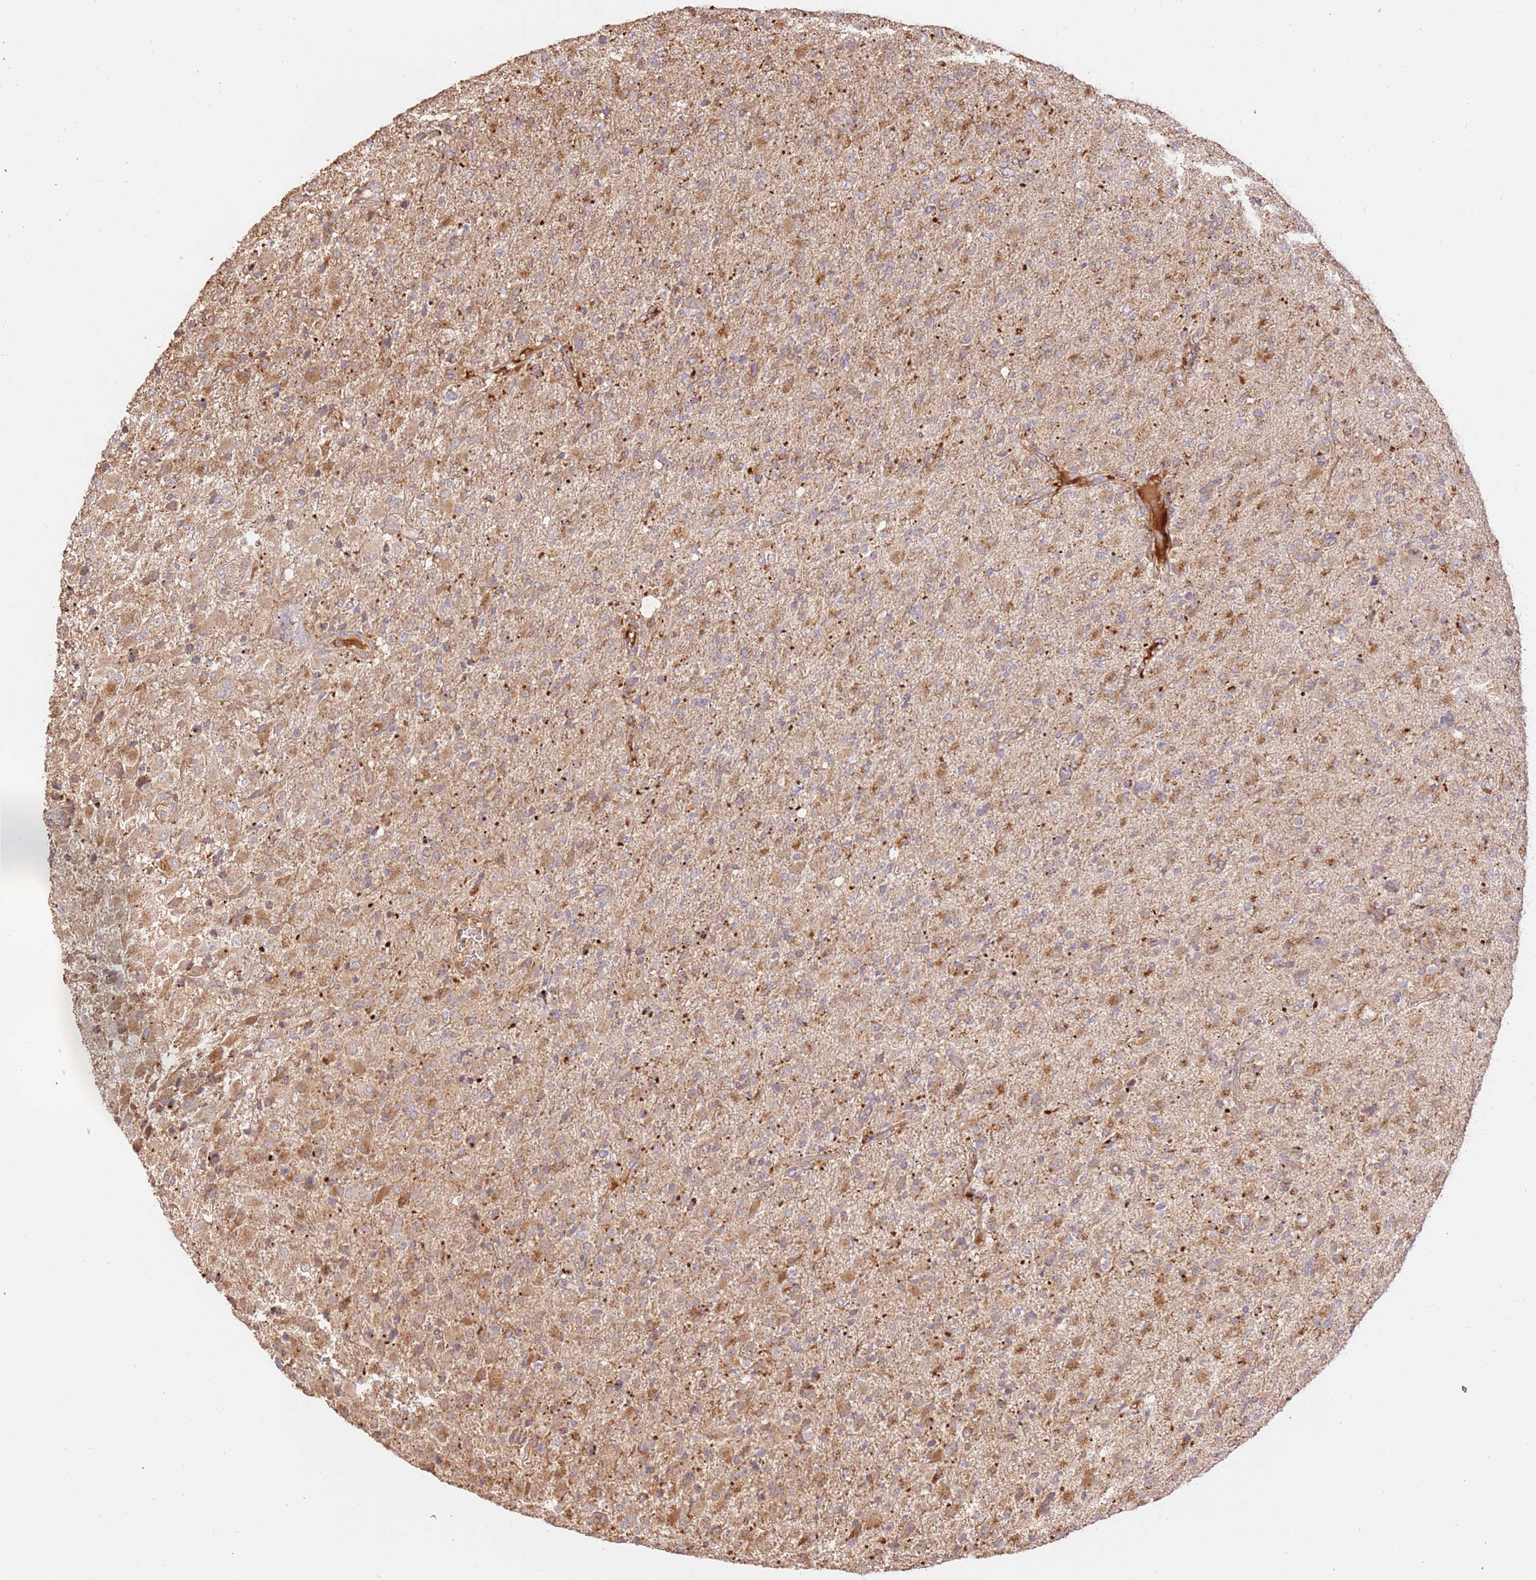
{"staining": {"intensity": "moderate", "quantity": "25%-75%", "location": "cytoplasmic/membranous"}, "tissue": "glioma", "cell_type": "Tumor cells", "image_type": "cancer", "snomed": [{"axis": "morphology", "description": "Glioma, malignant, Low grade"}, {"axis": "topography", "description": "Brain"}], "caption": "Tumor cells reveal medium levels of moderate cytoplasmic/membranous positivity in approximately 25%-75% of cells in low-grade glioma (malignant).", "gene": "CEP55", "patient": {"sex": "male", "age": 65}}